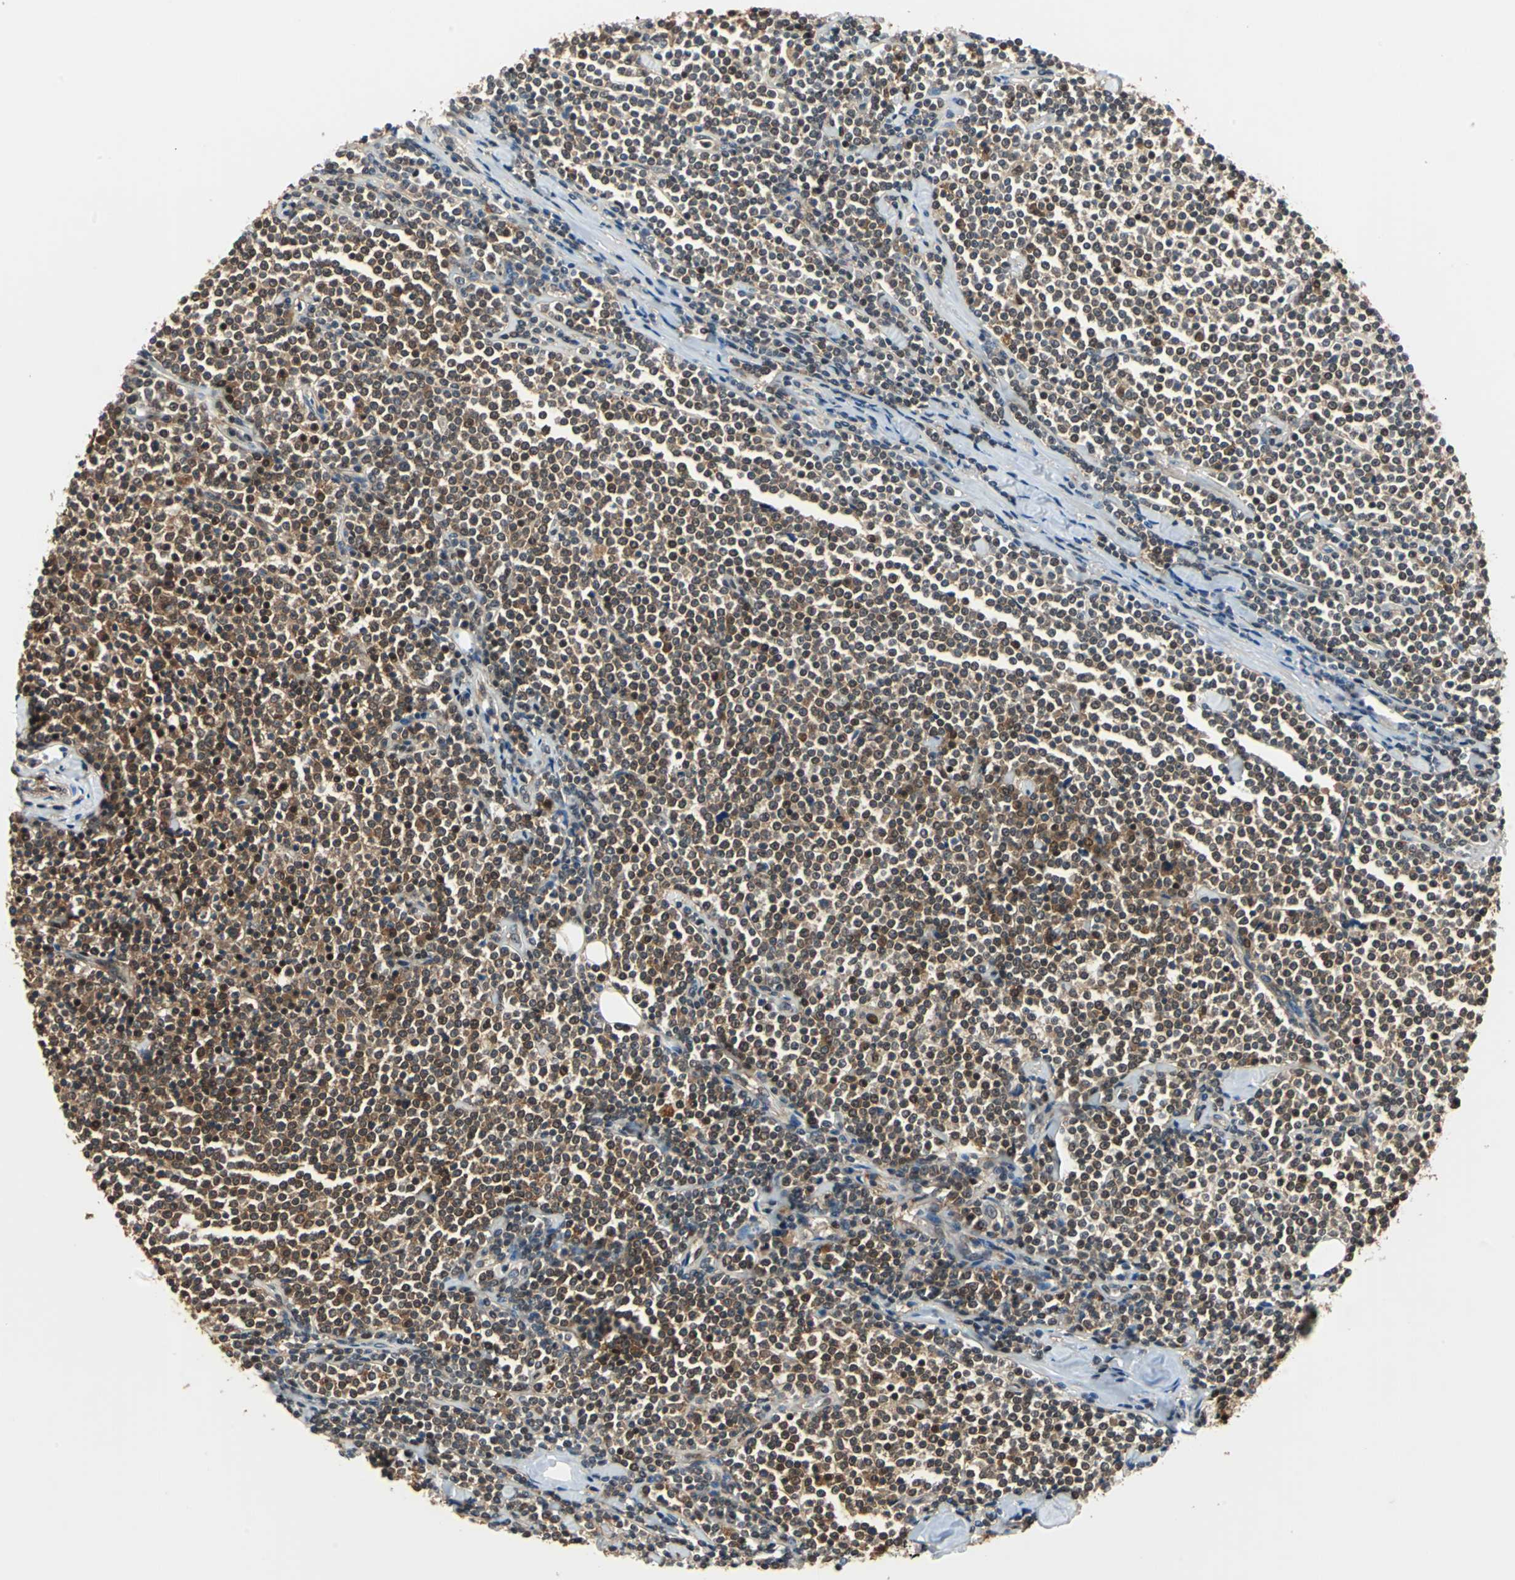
{"staining": {"intensity": "strong", "quantity": ">75%", "location": "cytoplasmic/membranous,nuclear"}, "tissue": "lymphoma", "cell_type": "Tumor cells", "image_type": "cancer", "snomed": [{"axis": "morphology", "description": "Malignant lymphoma, non-Hodgkin's type, Low grade"}, {"axis": "topography", "description": "Soft tissue"}], "caption": "Protein expression analysis of malignant lymphoma, non-Hodgkin's type (low-grade) displays strong cytoplasmic/membranous and nuclear positivity in approximately >75% of tumor cells. Using DAB (3,3'-diaminobenzidine) (brown) and hematoxylin (blue) stains, captured at high magnification using brightfield microscopy.", "gene": "PSME1", "patient": {"sex": "male", "age": 92}}